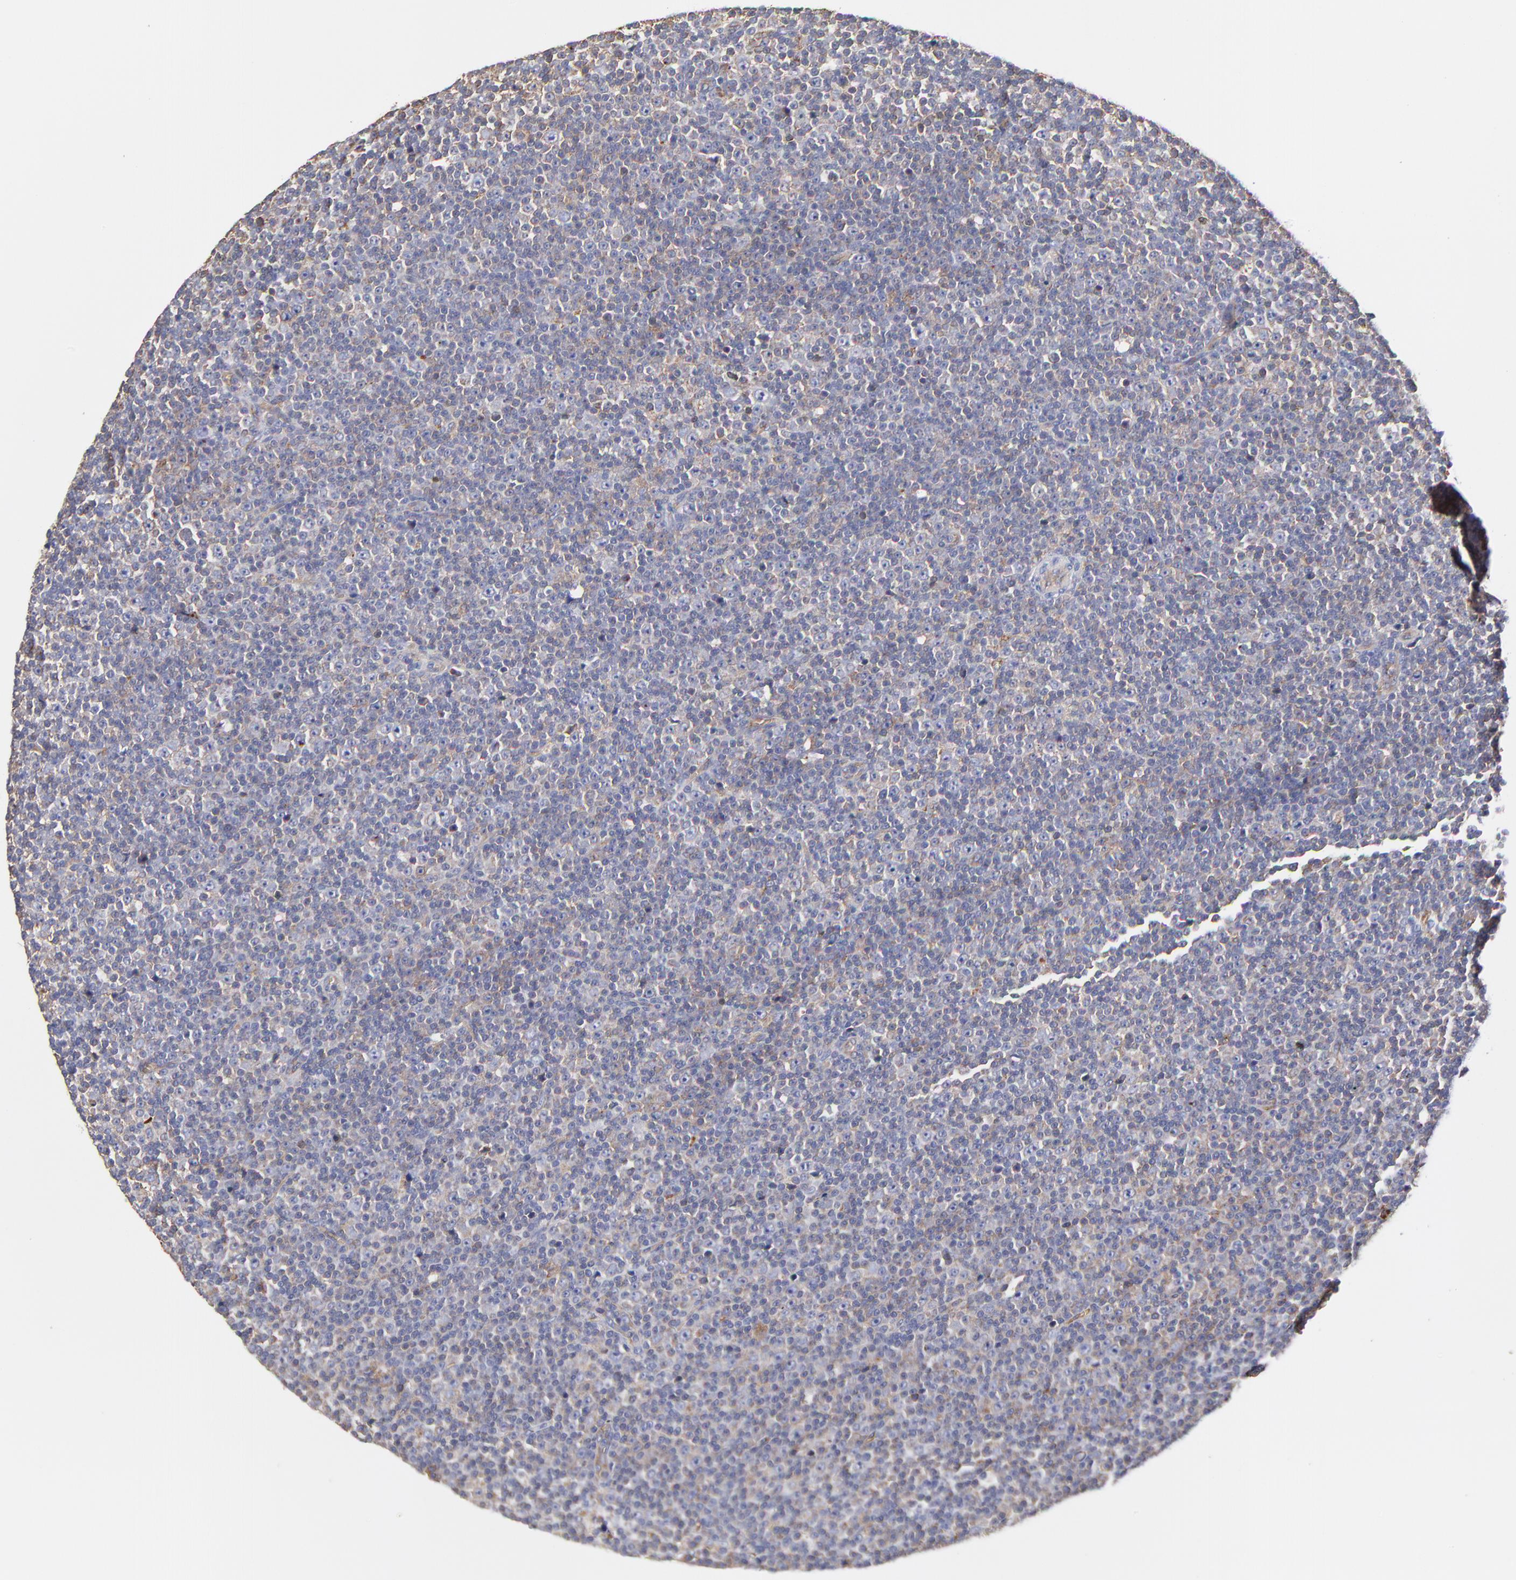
{"staining": {"intensity": "moderate", "quantity": ">75%", "location": "cytoplasmic/membranous"}, "tissue": "lymphoma", "cell_type": "Tumor cells", "image_type": "cancer", "snomed": [{"axis": "morphology", "description": "Malignant lymphoma, non-Hodgkin's type, Low grade"}, {"axis": "topography", "description": "Lymph node"}], "caption": "Immunohistochemical staining of lymphoma displays medium levels of moderate cytoplasmic/membranous expression in approximately >75% of tumor cells.", "gene": "CD2AP", "patient": {"sex": "female", "age": 67}}